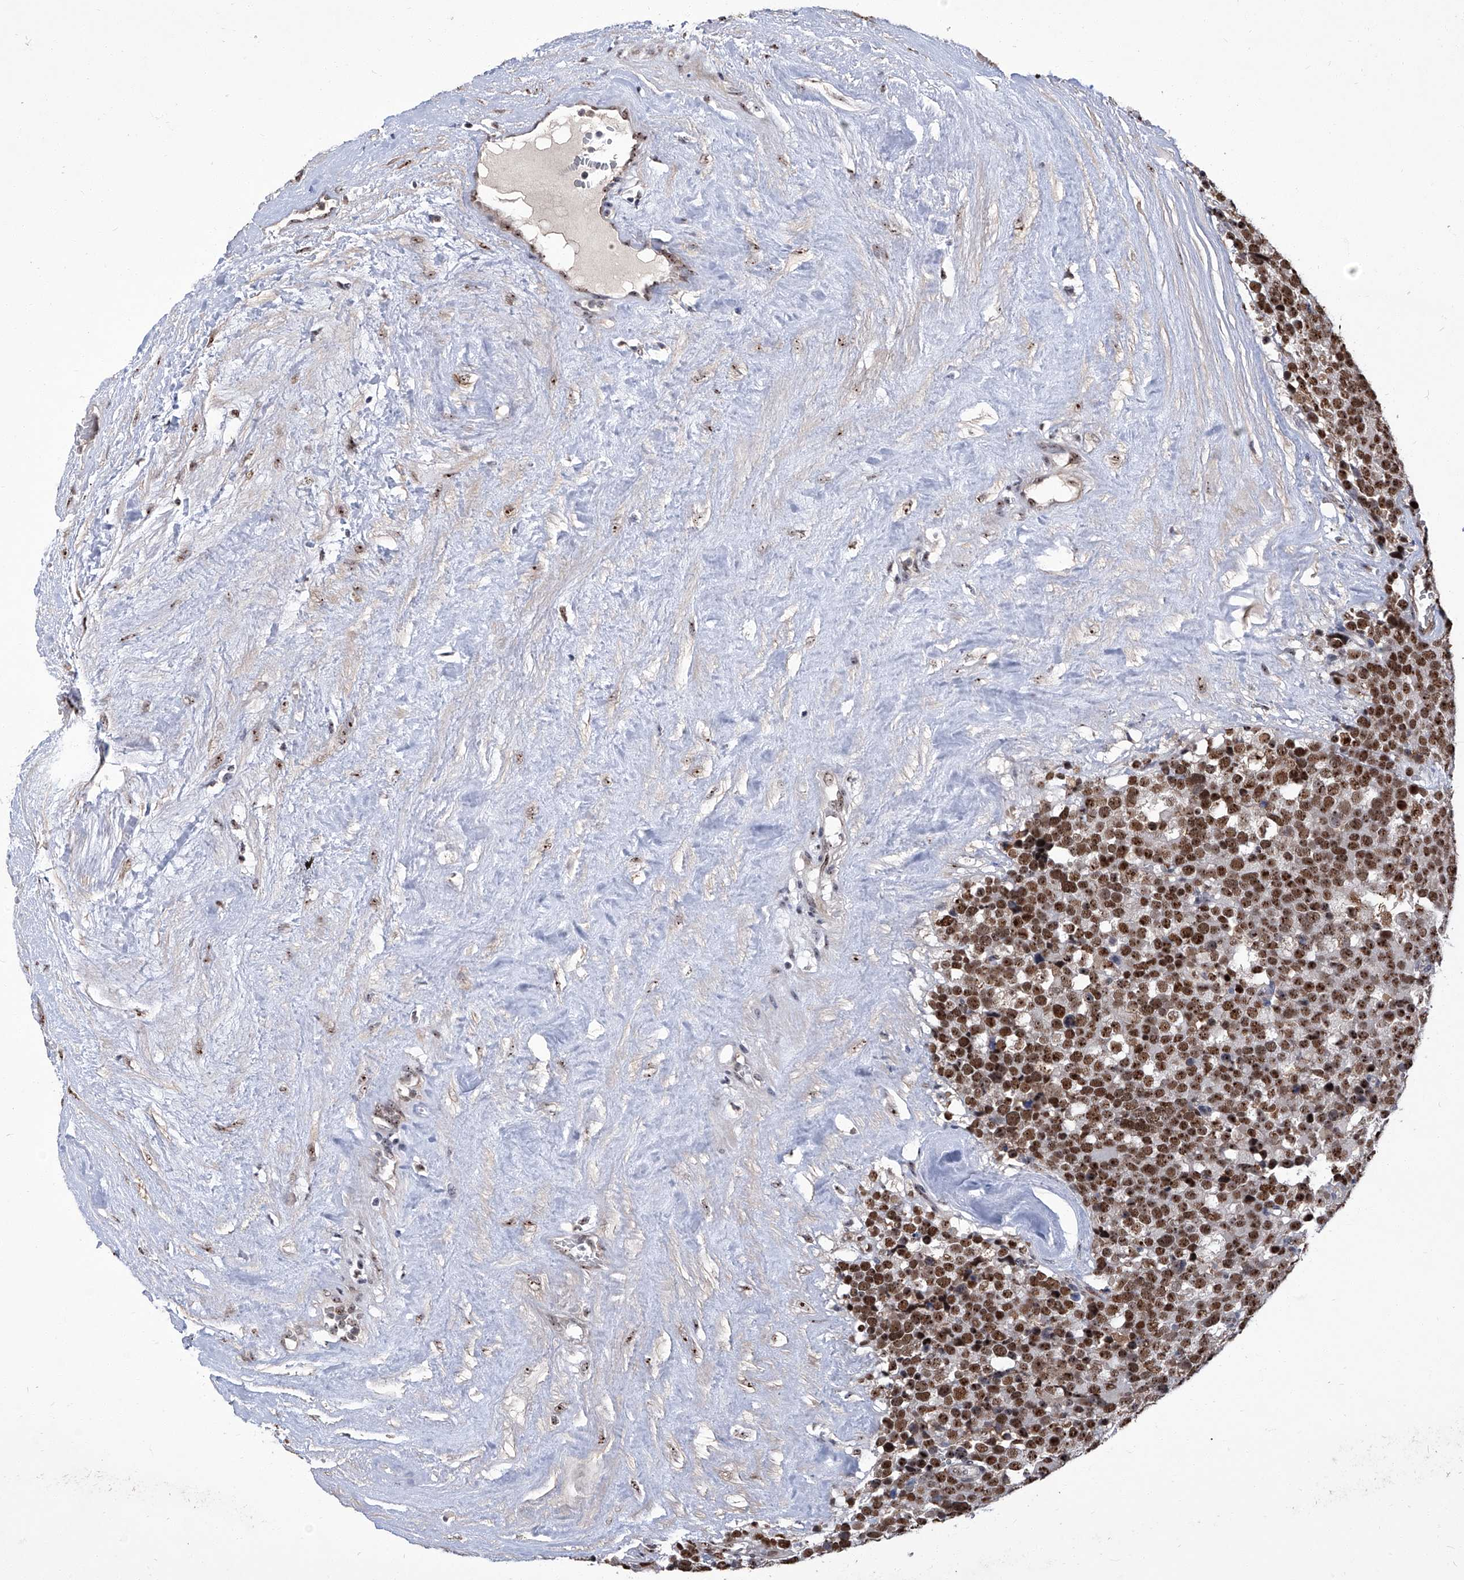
{"staining": {"intensity": "moderate", "quantity": ">75%", "location": "cytoplasmic/membranous,nuclear"}, "tissue": "testis cancer", "cell_type": "Tumor cells", "image_type": "cancer", "snomed": [{"axis": "morphology", "description": "Seminoma, NOS"}, {"axis": "topography", "description": "Testis"}], "caption": "Protein analysis of testis cancer tissue displays moderate cytoplasmic/membranous and nuclear expression in about >75% of tumor cells. The staining was performed using DAB, with brown indicating positive protein expression. Nuclei are stained blue with hematoxylin.", "gene": "CMTR1", "patient": {"sex": "male", "age": 71}}